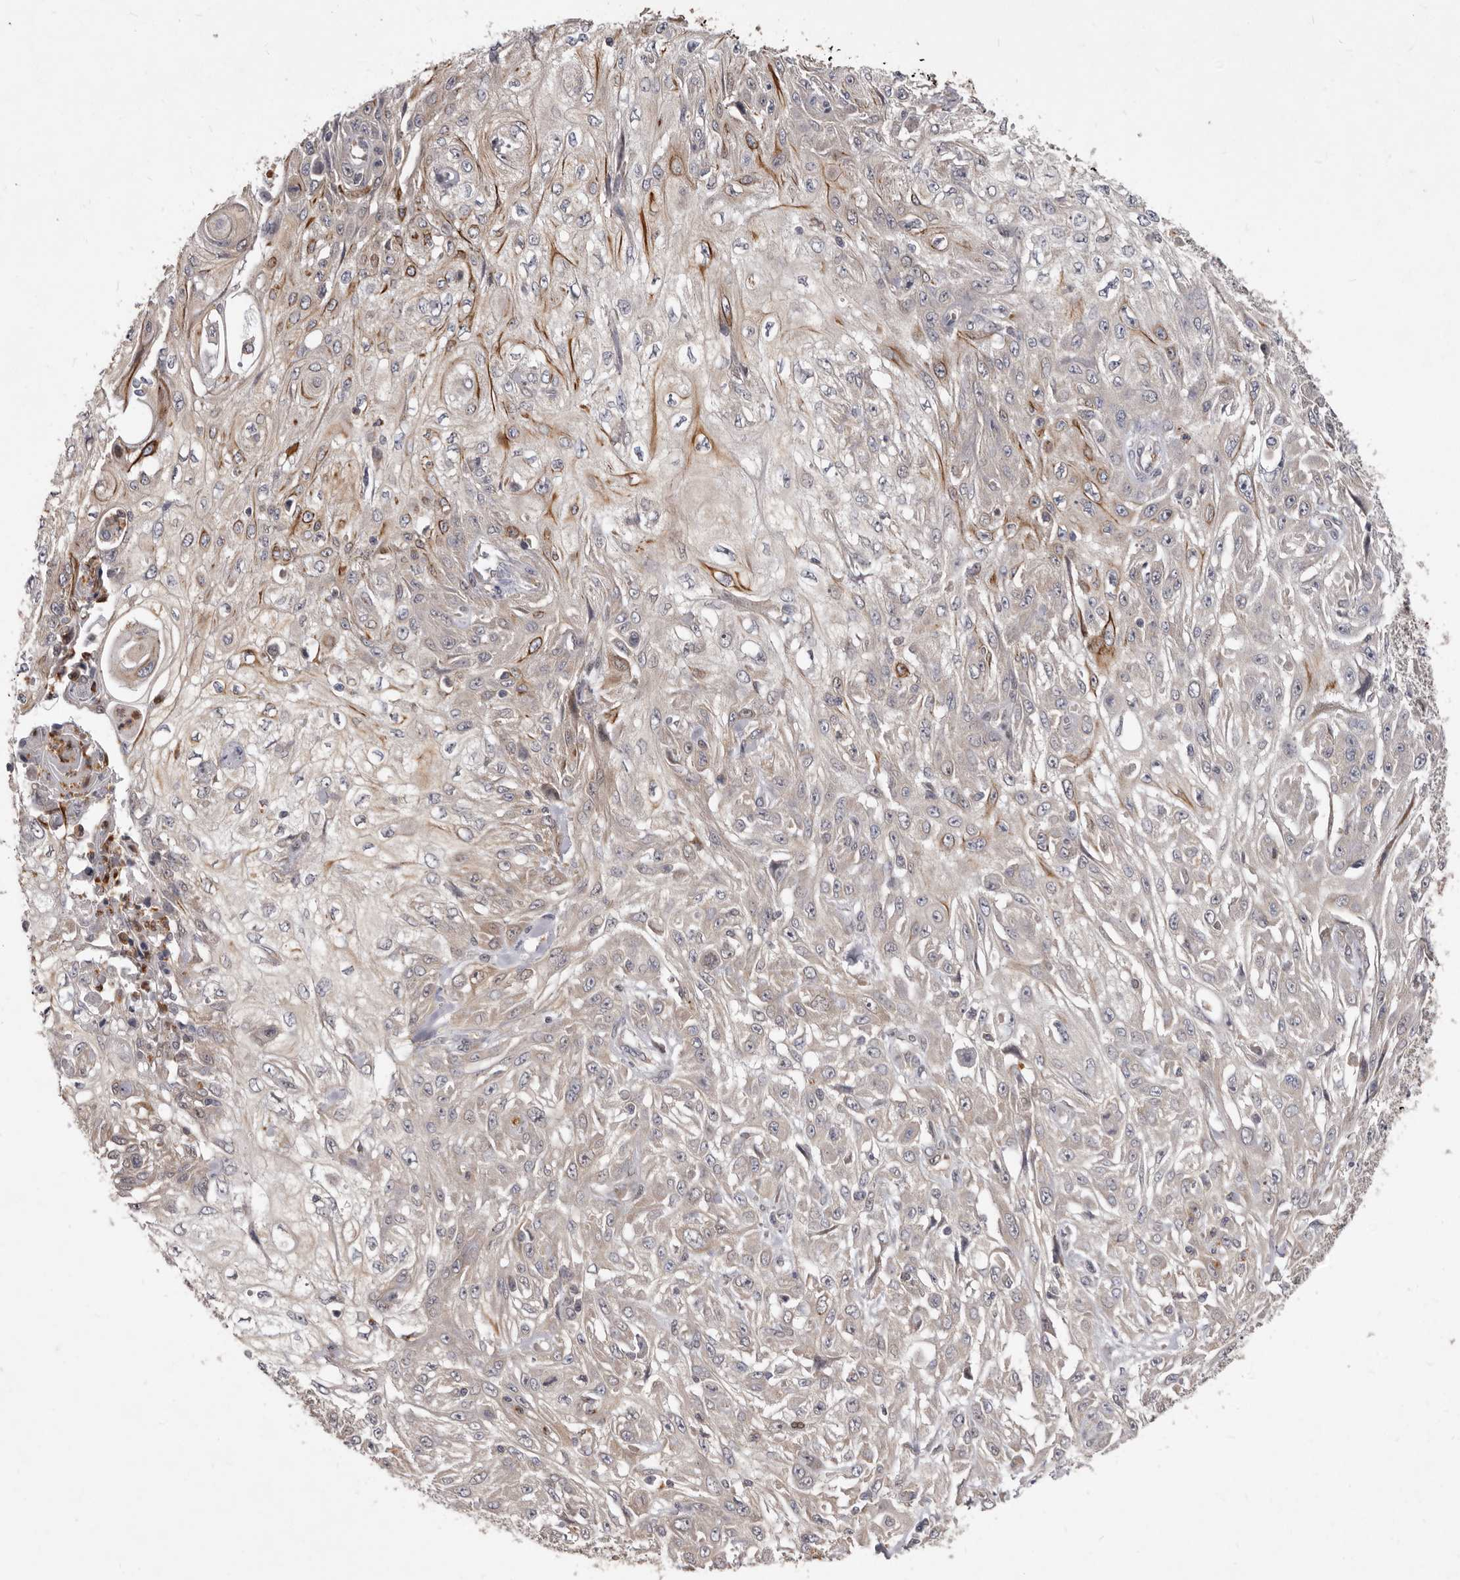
{"staining": {"intensity": "negative", "quantity": "none", "location": "none"}, "tissue": "skin cancer", "cell_type": "Tumor cells", "image_type": "cancer", "snomed": [{"axis": "morphology", "description": "Squamous cell carcinoma, NOS"}, {"axis": "morphology", "description": "Squamous cell carcinoma, metastatic, NOS"}, {"axis": "topography", "description": "Skin"}, {"axis": "topography", "description": "Lymph node"}], "caption": "Immunohistochemistry histopathology image of human skin metastatic squamous cell carcinoma stained for a protein (brown), which shows no staining in tumor cells.", "gene": "ACLY", "patient": {"sex": "male", "age": 75}}